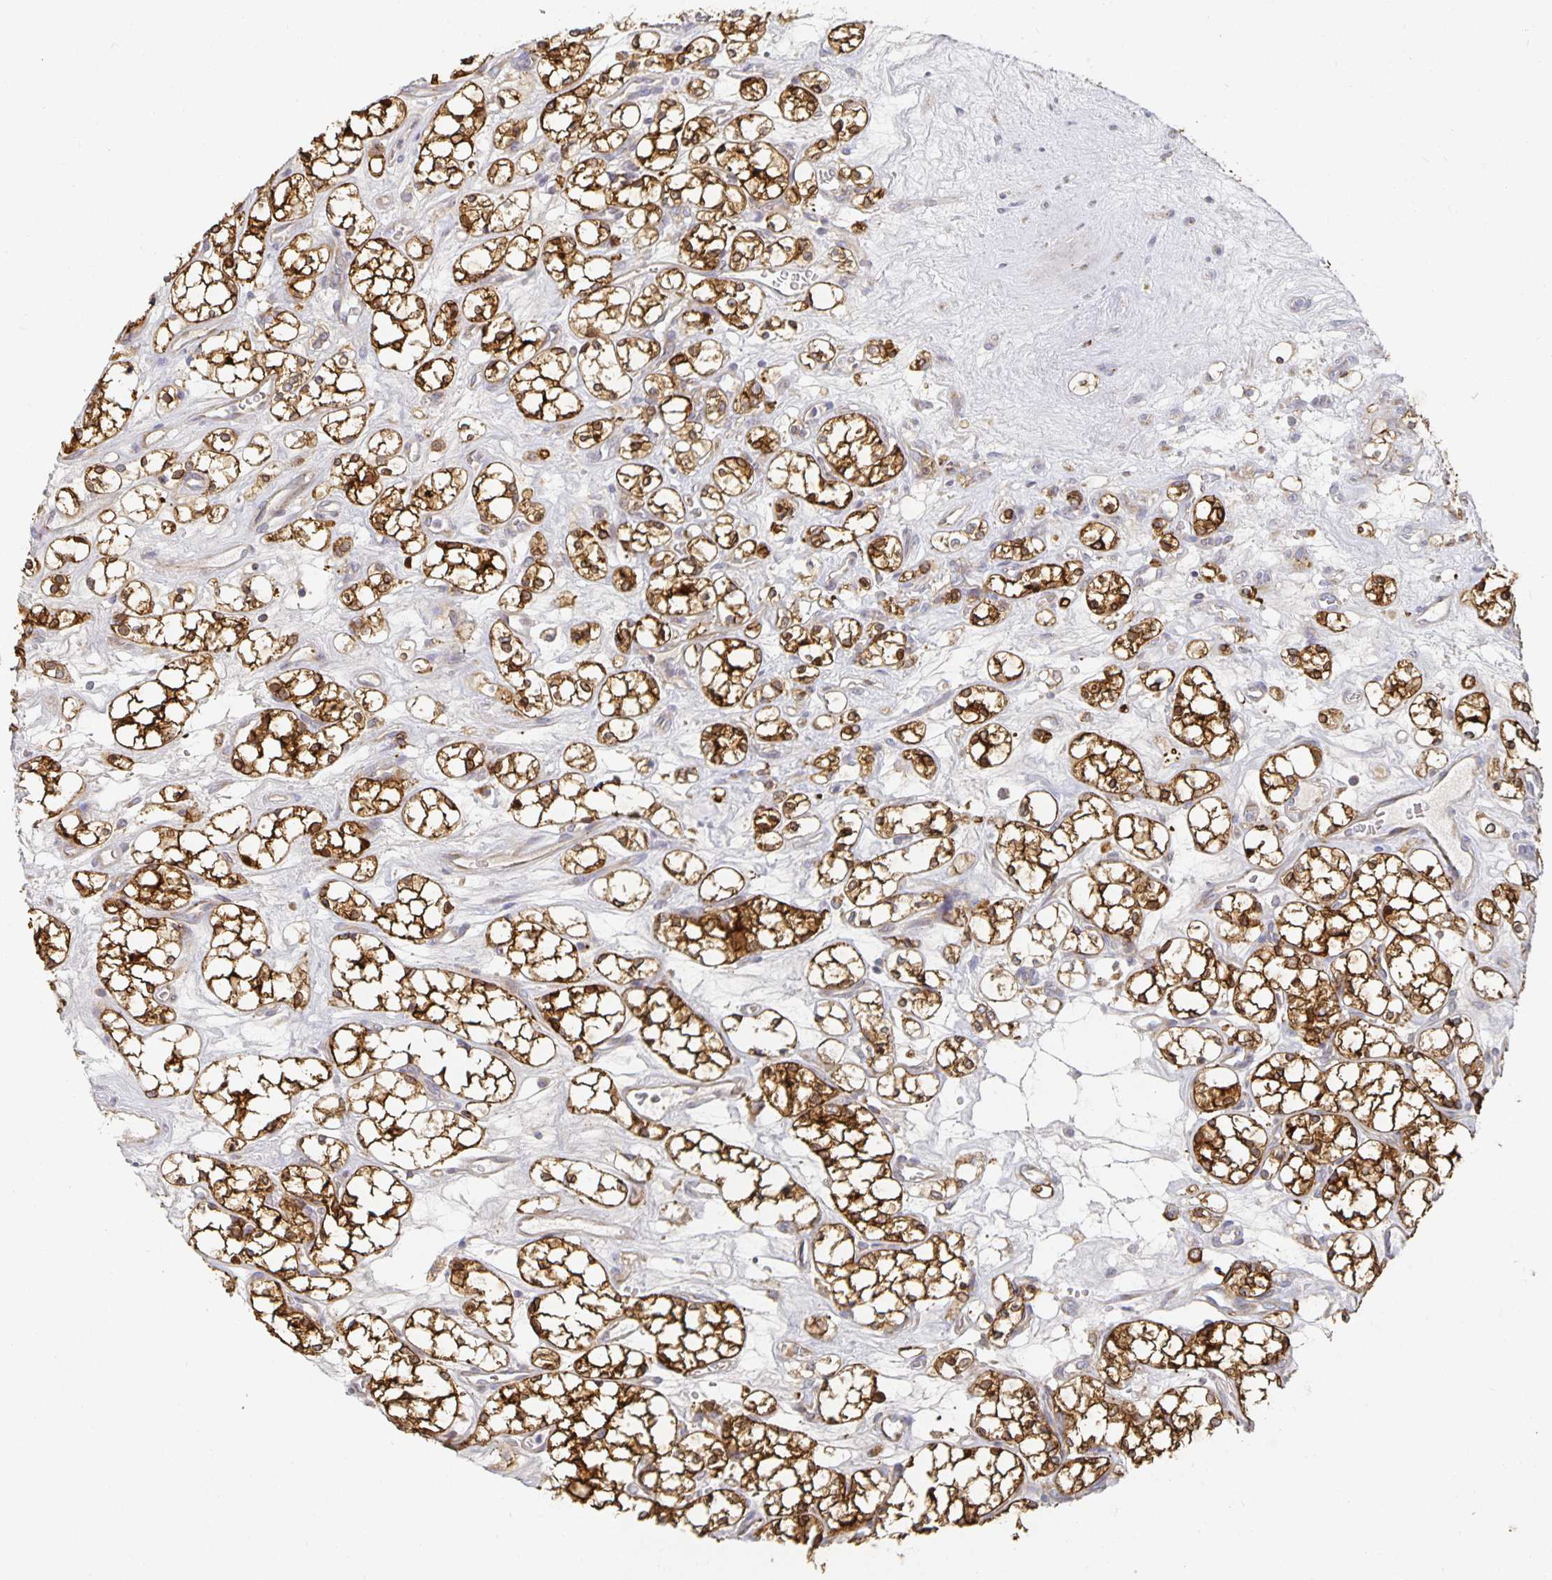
{"staining": {"intensity": "strong", "quantity": ">75%", "location": "cytoplasmic/membranous"}, "tissue": "renal cancer", "cell_type": "Tumor cells", "image_type": "cancer", "snomed": [{"axis": "morphology", "description": "Adenocarcinoma, NOS"}, {"axis": "topography", "description": "Kidney"}], "caption": "Immunohistochemical staining of human renal cancer reveals strong cytoplasmic/membranous protein expression in approximately >75% of tumor cells. The staining was performed using DAB, with brown indicating positive protein expression. Nuclei are stained blue with hematoxylin.", "gene": "NOMO1", "patient": {"sex": "female", "age": 69}}